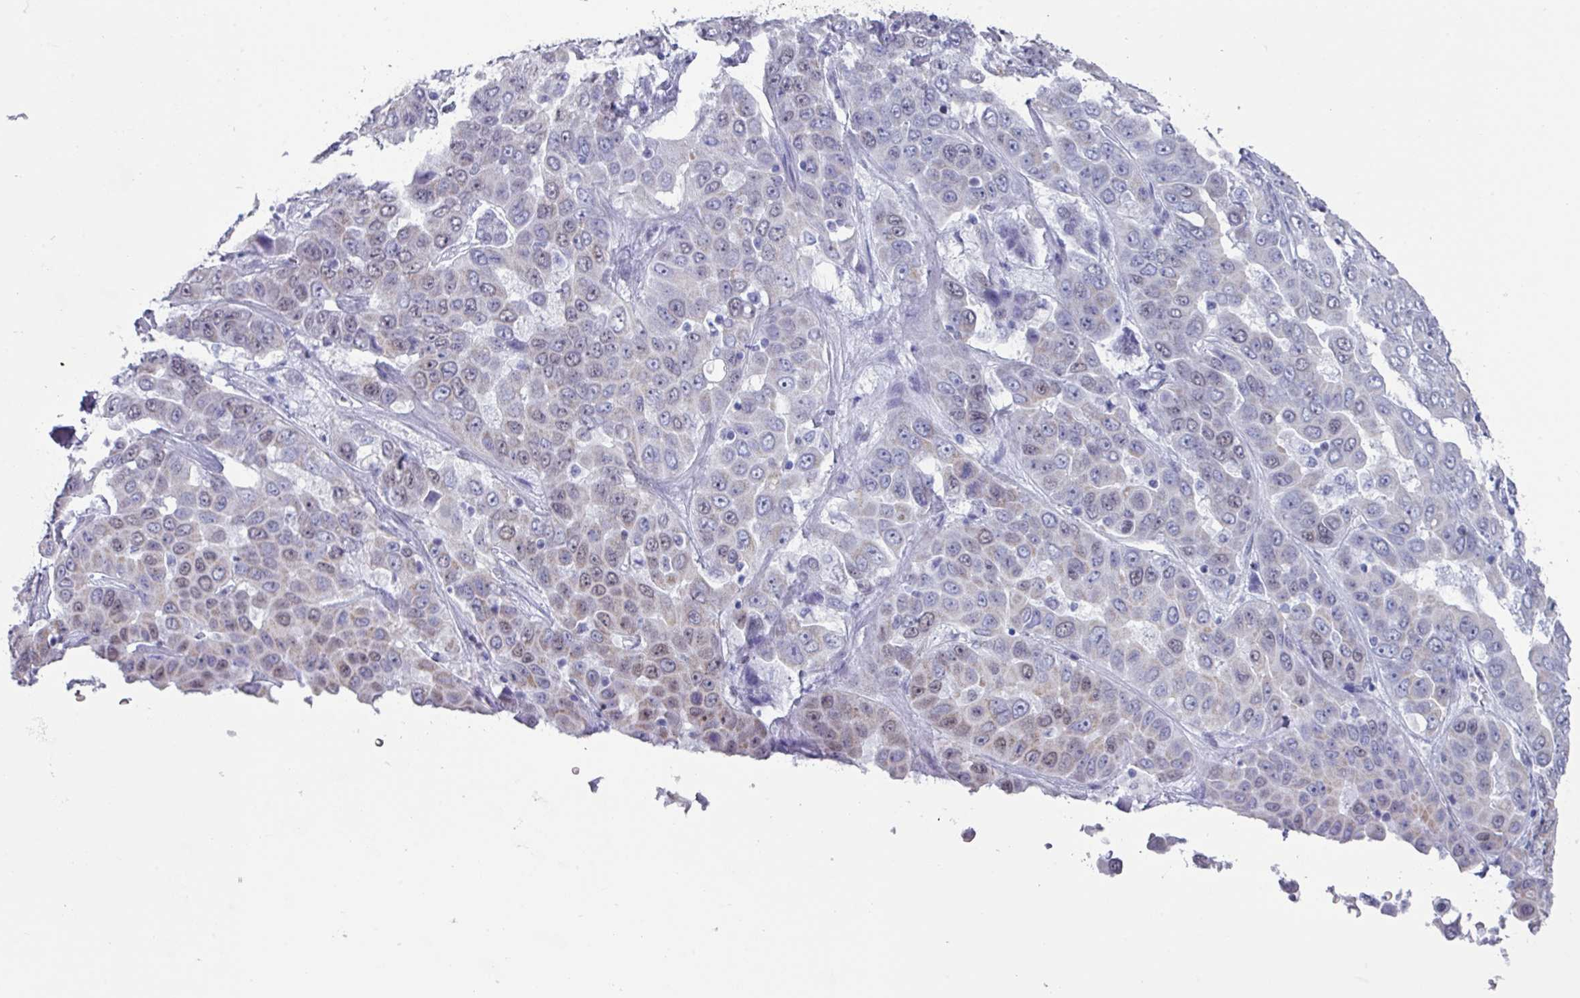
{"staining": {"intensity": "weak", "quantity": "<25%", "location": "cytoplasmic/membranous"}, "tissue": "liver cancer", "cell_type": "Tumor cells", "image_type": "cancer", "snomed": [{"axis": "morphology", "description": "Cholangiocarcinoma"}, {"axis": "topography", "description": "Liver"}], "caption": "An image of cholangiocarcinoma (liver) stained for a protein reveals no brown staining in tumor cells.", "gene": "PUF60", "patient": {"sex": "female", "age": 52}}